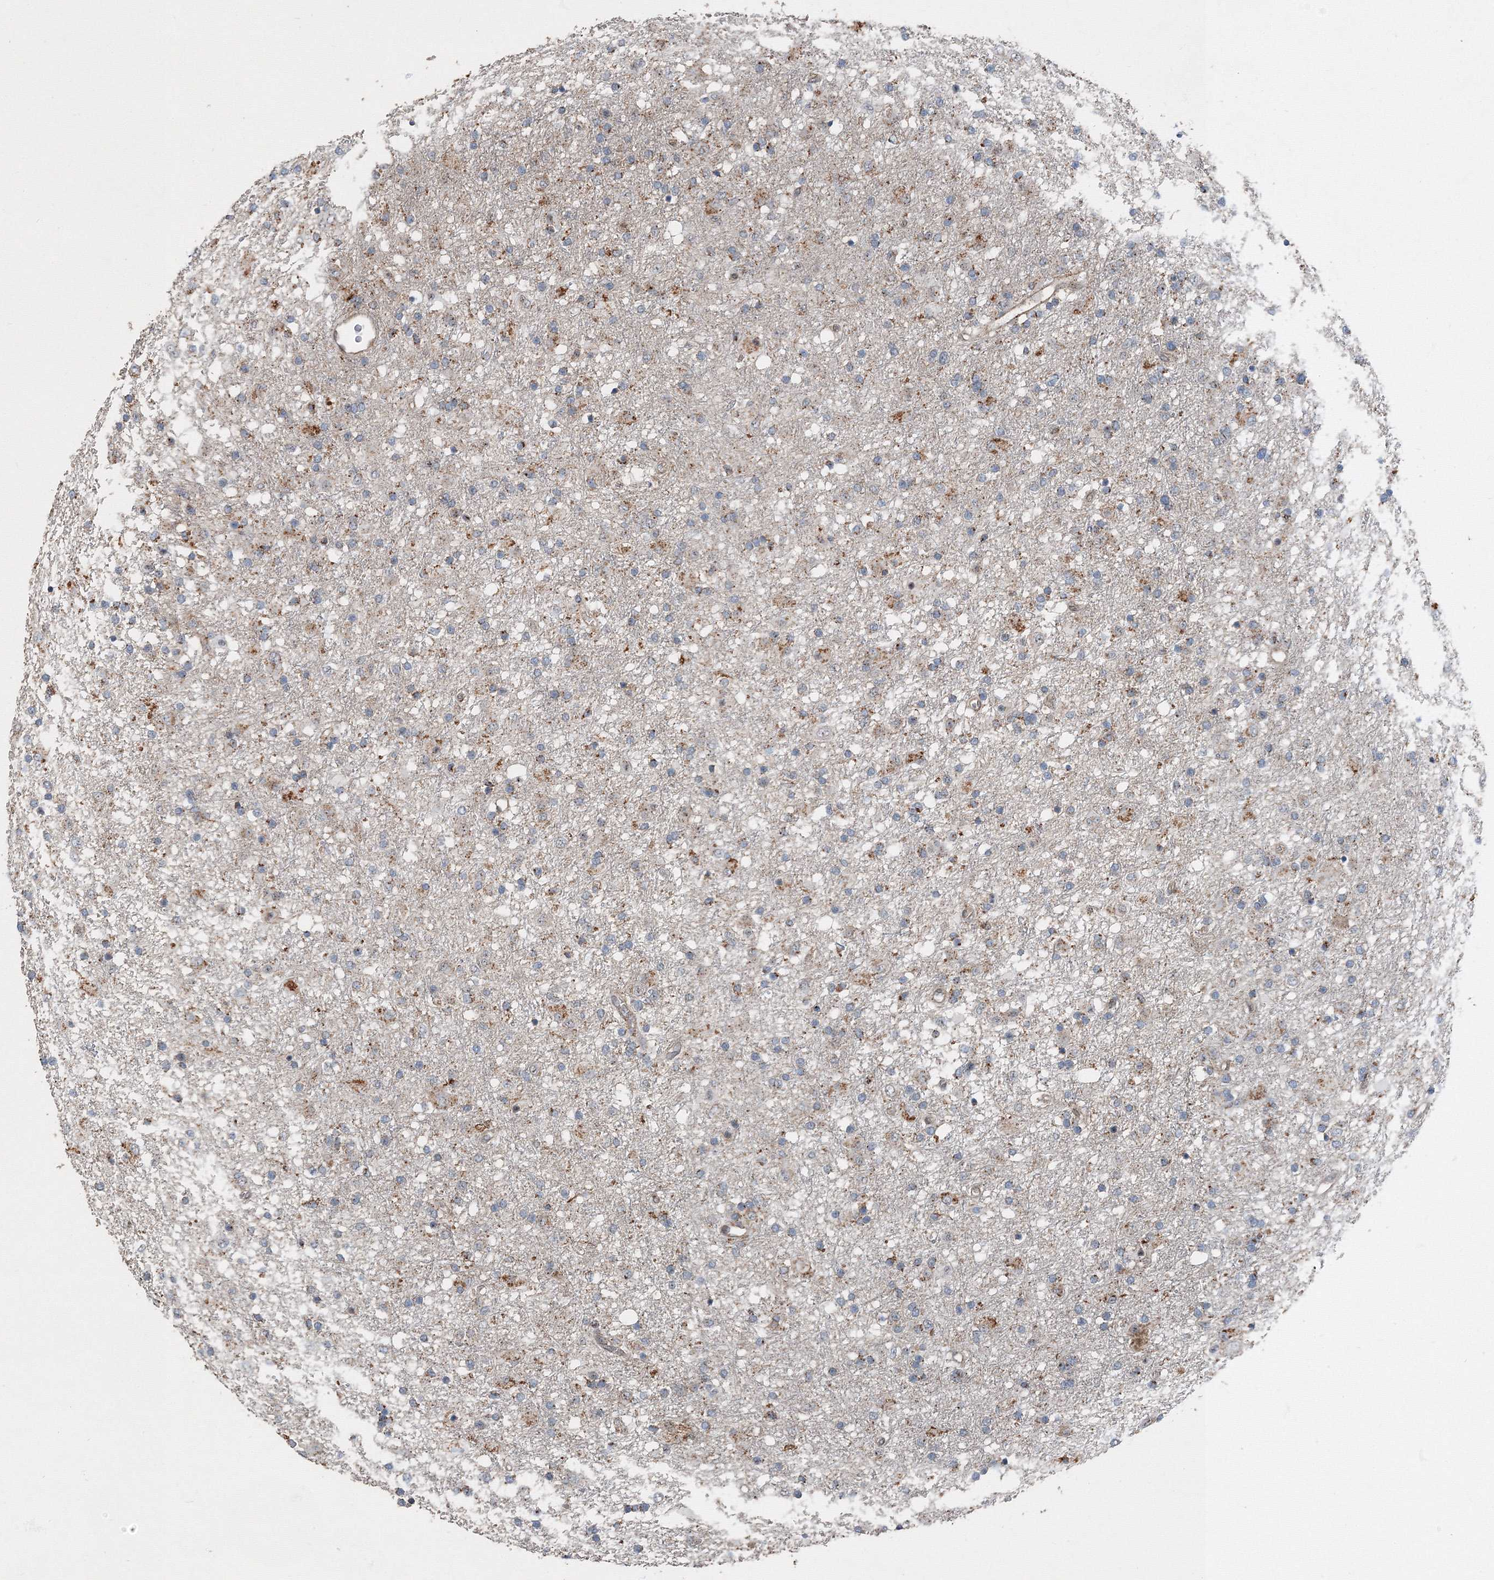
{"staining": {"intensity": "moderate", "quantity": "25%-75%", "location": "cytoplasmic/membranous"}, "tissue": "glioma", "cell_type": "Tumor cells", "image_type": "cancer", "snomed": [{"axis": "morphology", "description": "Glioma, malignant, Low grade"}, {"axis": "topography", "description": "Brain"}], "caption": "Glioma tissue shows moderate cytoplasmic/membranous positivity in about 25%-75% of tumor cells, visualized by immunohistochemistry.", "gene": "AASDH", "patient": {"sex": "male", "age": 65}}